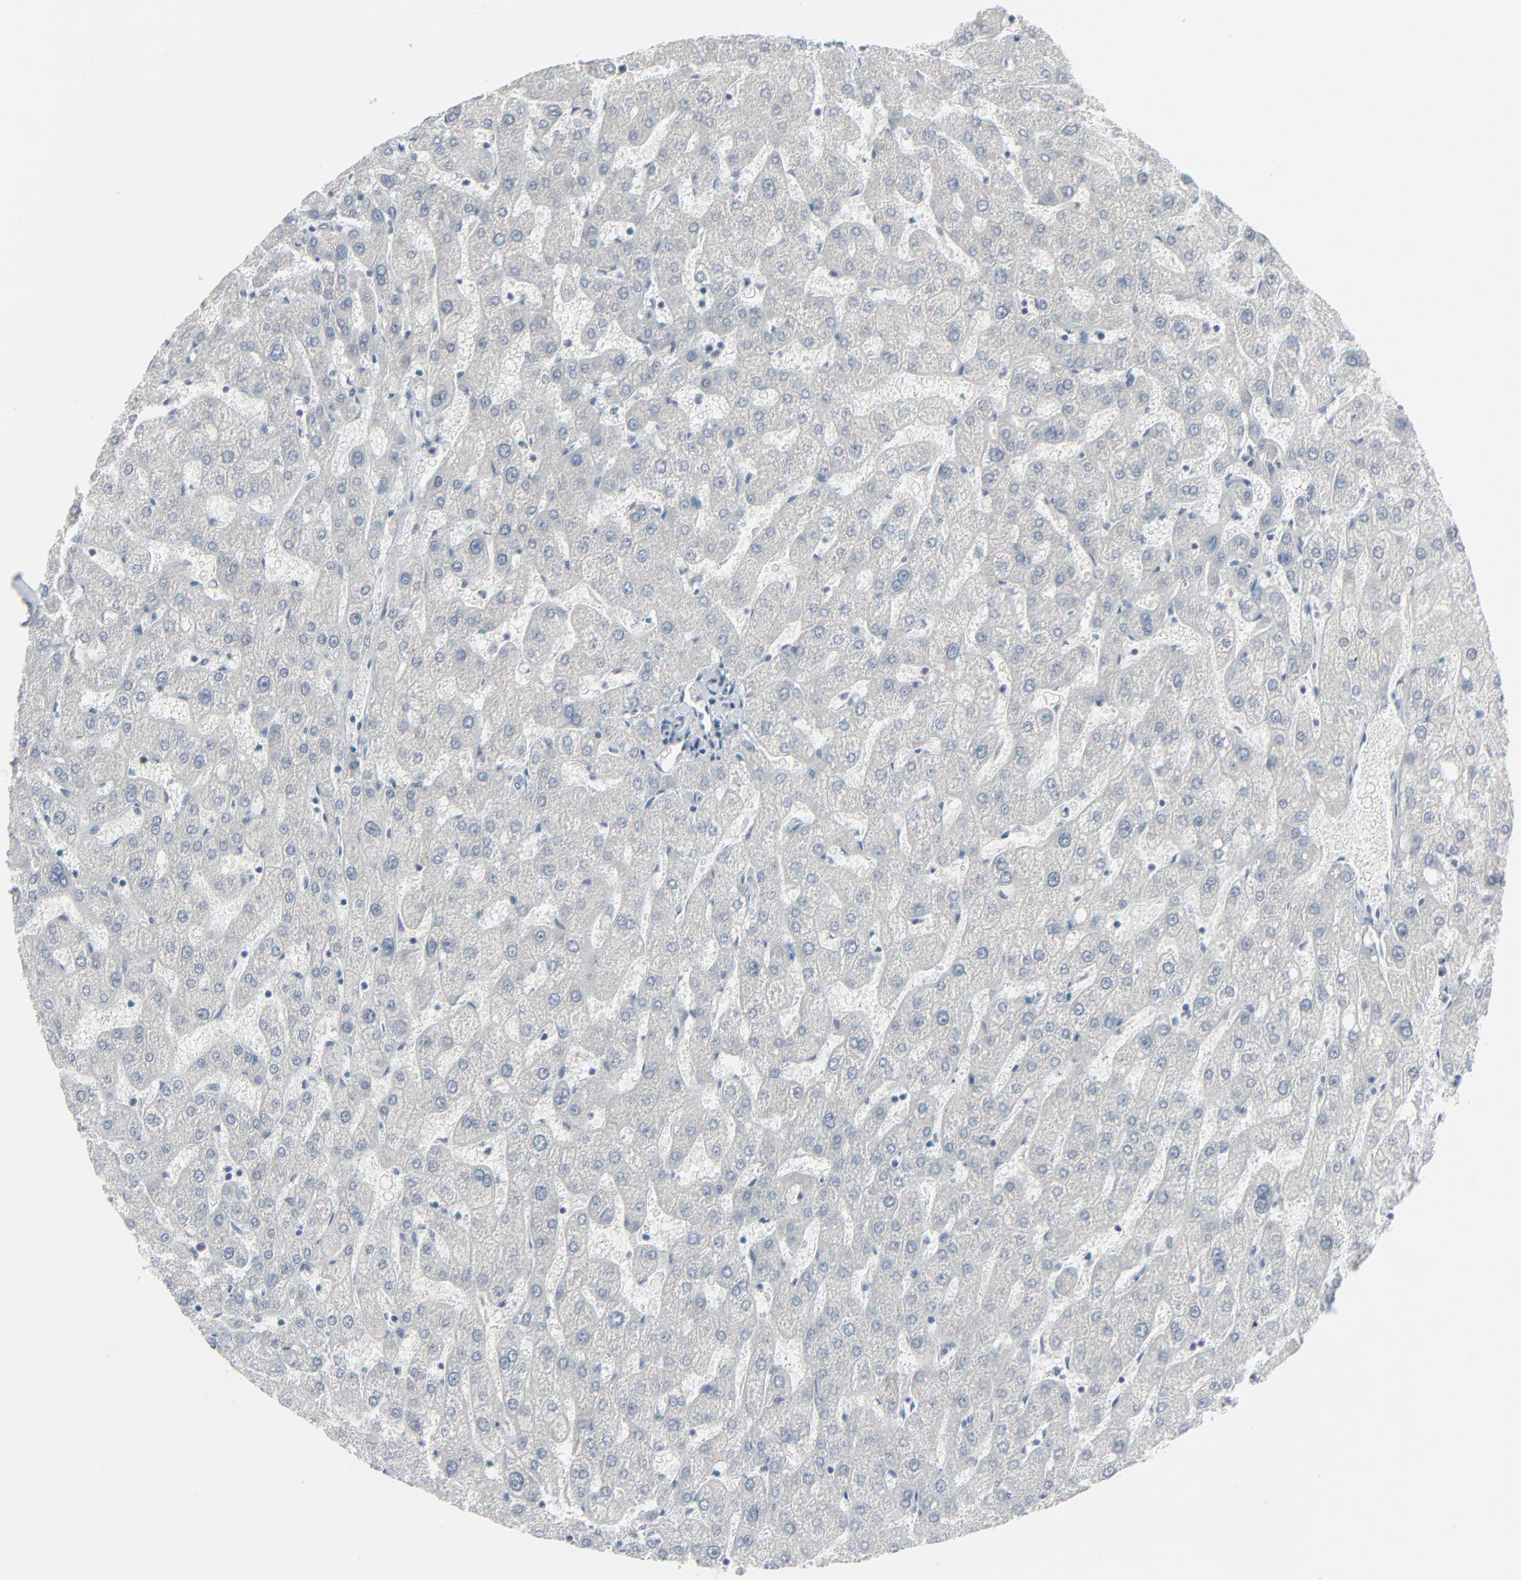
{"staining": {"intensity": "negative", "quantity": "none", "location": "none"}, "tissue": "liver", "cell_type": "Cholangiocytes", "image_type": "normal", "snomed": [{"axis": "morphology", "description": "Normal tissue, NOS"}, {"axis": "topography", "description": "Liver"}], "caption": "This is a photomicrograph of immunohistochemistry (IHC) staining of unremarkable liver, which shows no expression in cholangiocytes. Brightfield microscopy of immunohistochemistry stained with DAB (brown) and hematoxylin (blue), captured at high magnification.", "gene": "SAGE1", "patient": {"sex": "male", "age": 67}}